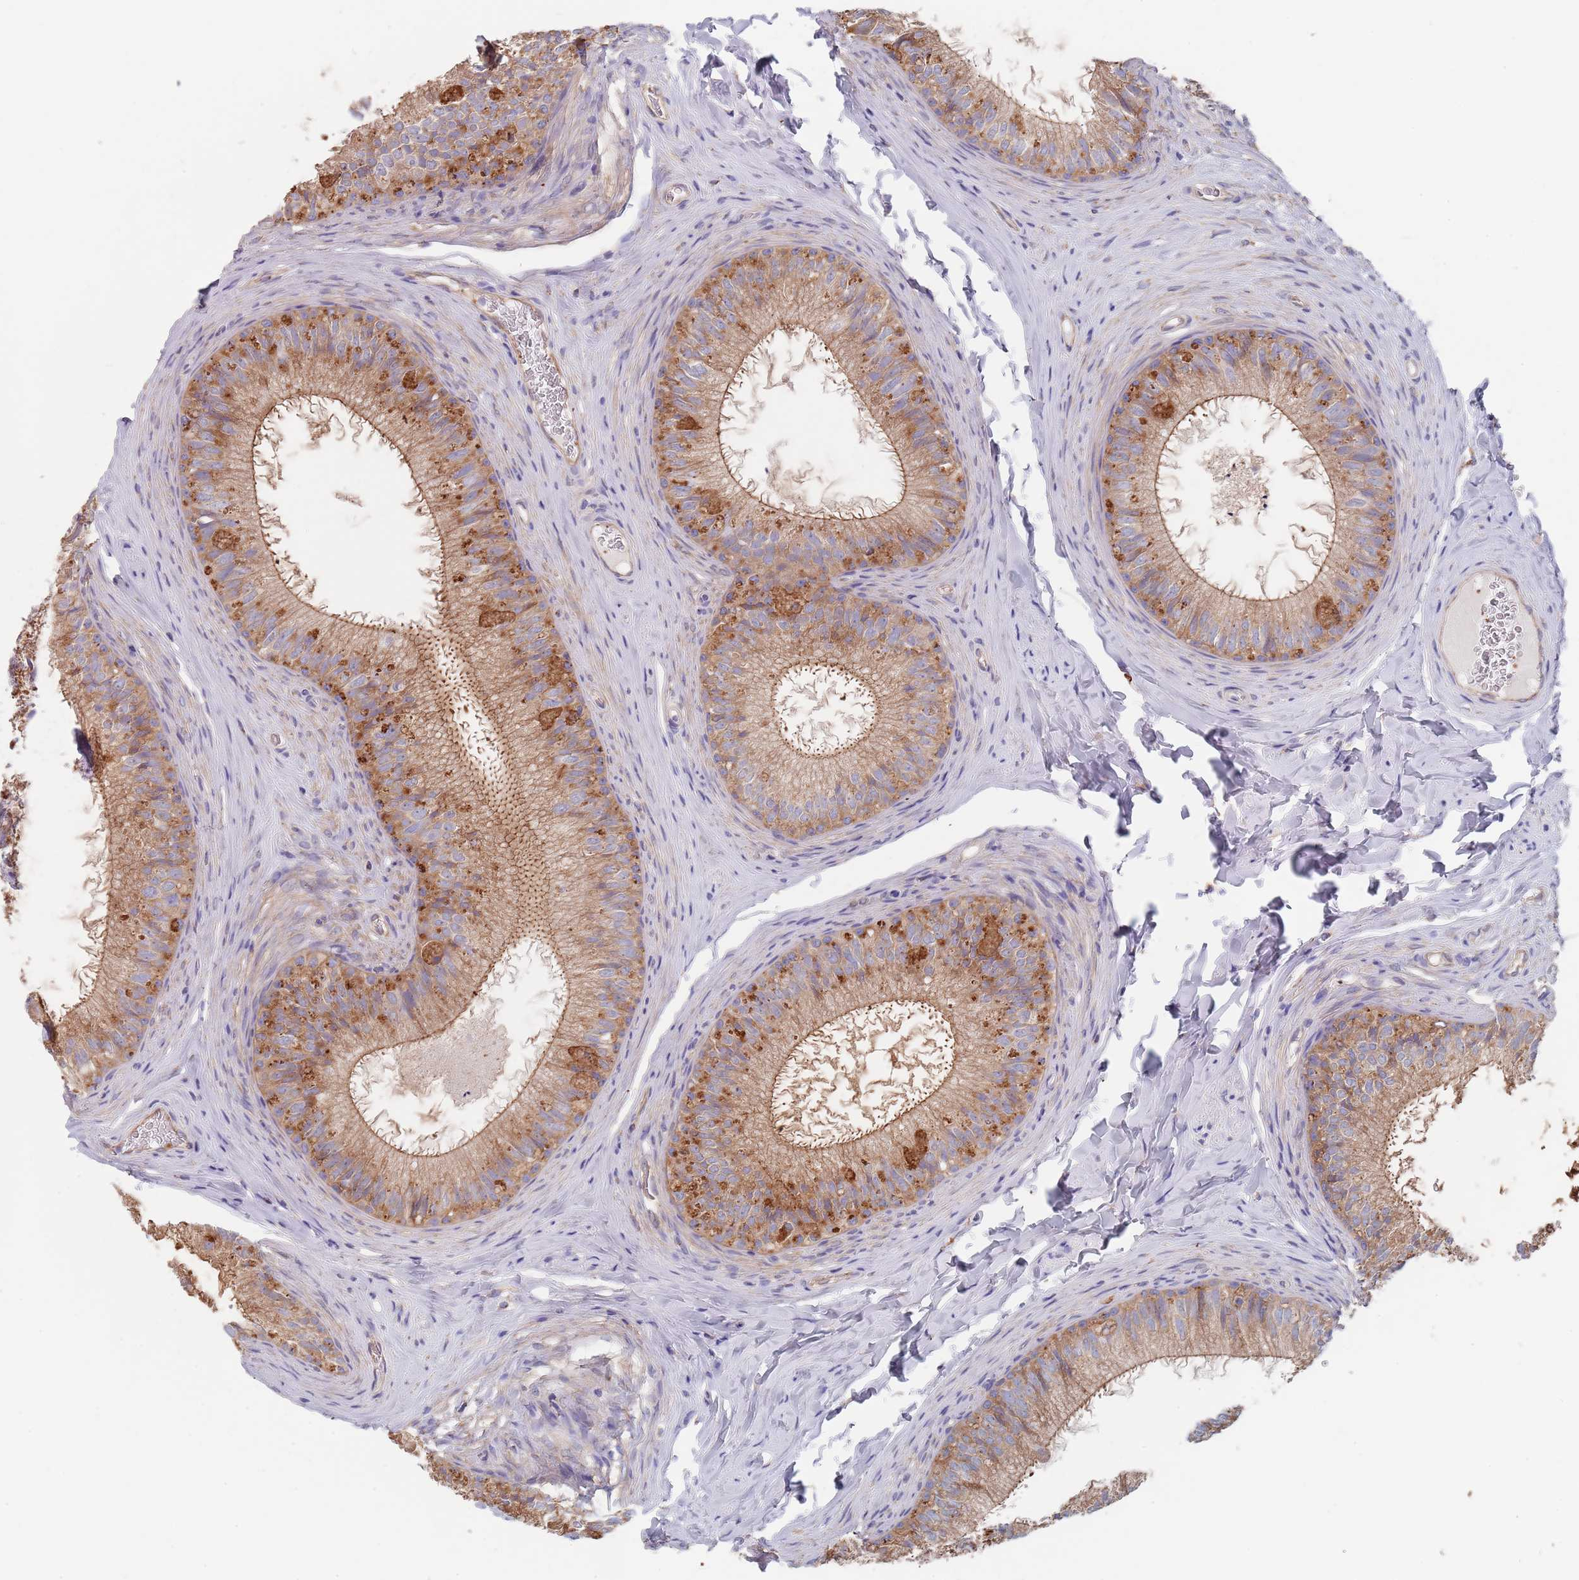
{"staining": {"intensity": "moderate", "quantity": ">75%", "location": "cytoplasmic/membranous"}, "tissue": "epididymis", "cell_type": "Glandular cells", "image_type": "normal", "snomed": [{"axis": "morphology", "description": "Normal tissue, NOS"}, {"axis": "topography", "description": "Epididymis"}], "caption": "Immunohistochemistry (IHC) (DAB (3,3'-diaminobenzidine)) staining of benign epididymis demonstrates moderate cytoplasmic/membranous protein expression in approximately >75% of glandular cells. The staining is performed using DAB (3,3'-diaminobenzidine) brown chromogen to label protein expression. The nuclei are counter-stained blue using hematoxylin.", "gene": "DCUN1D3", "patient": {"sex": "male", "age": 34}}